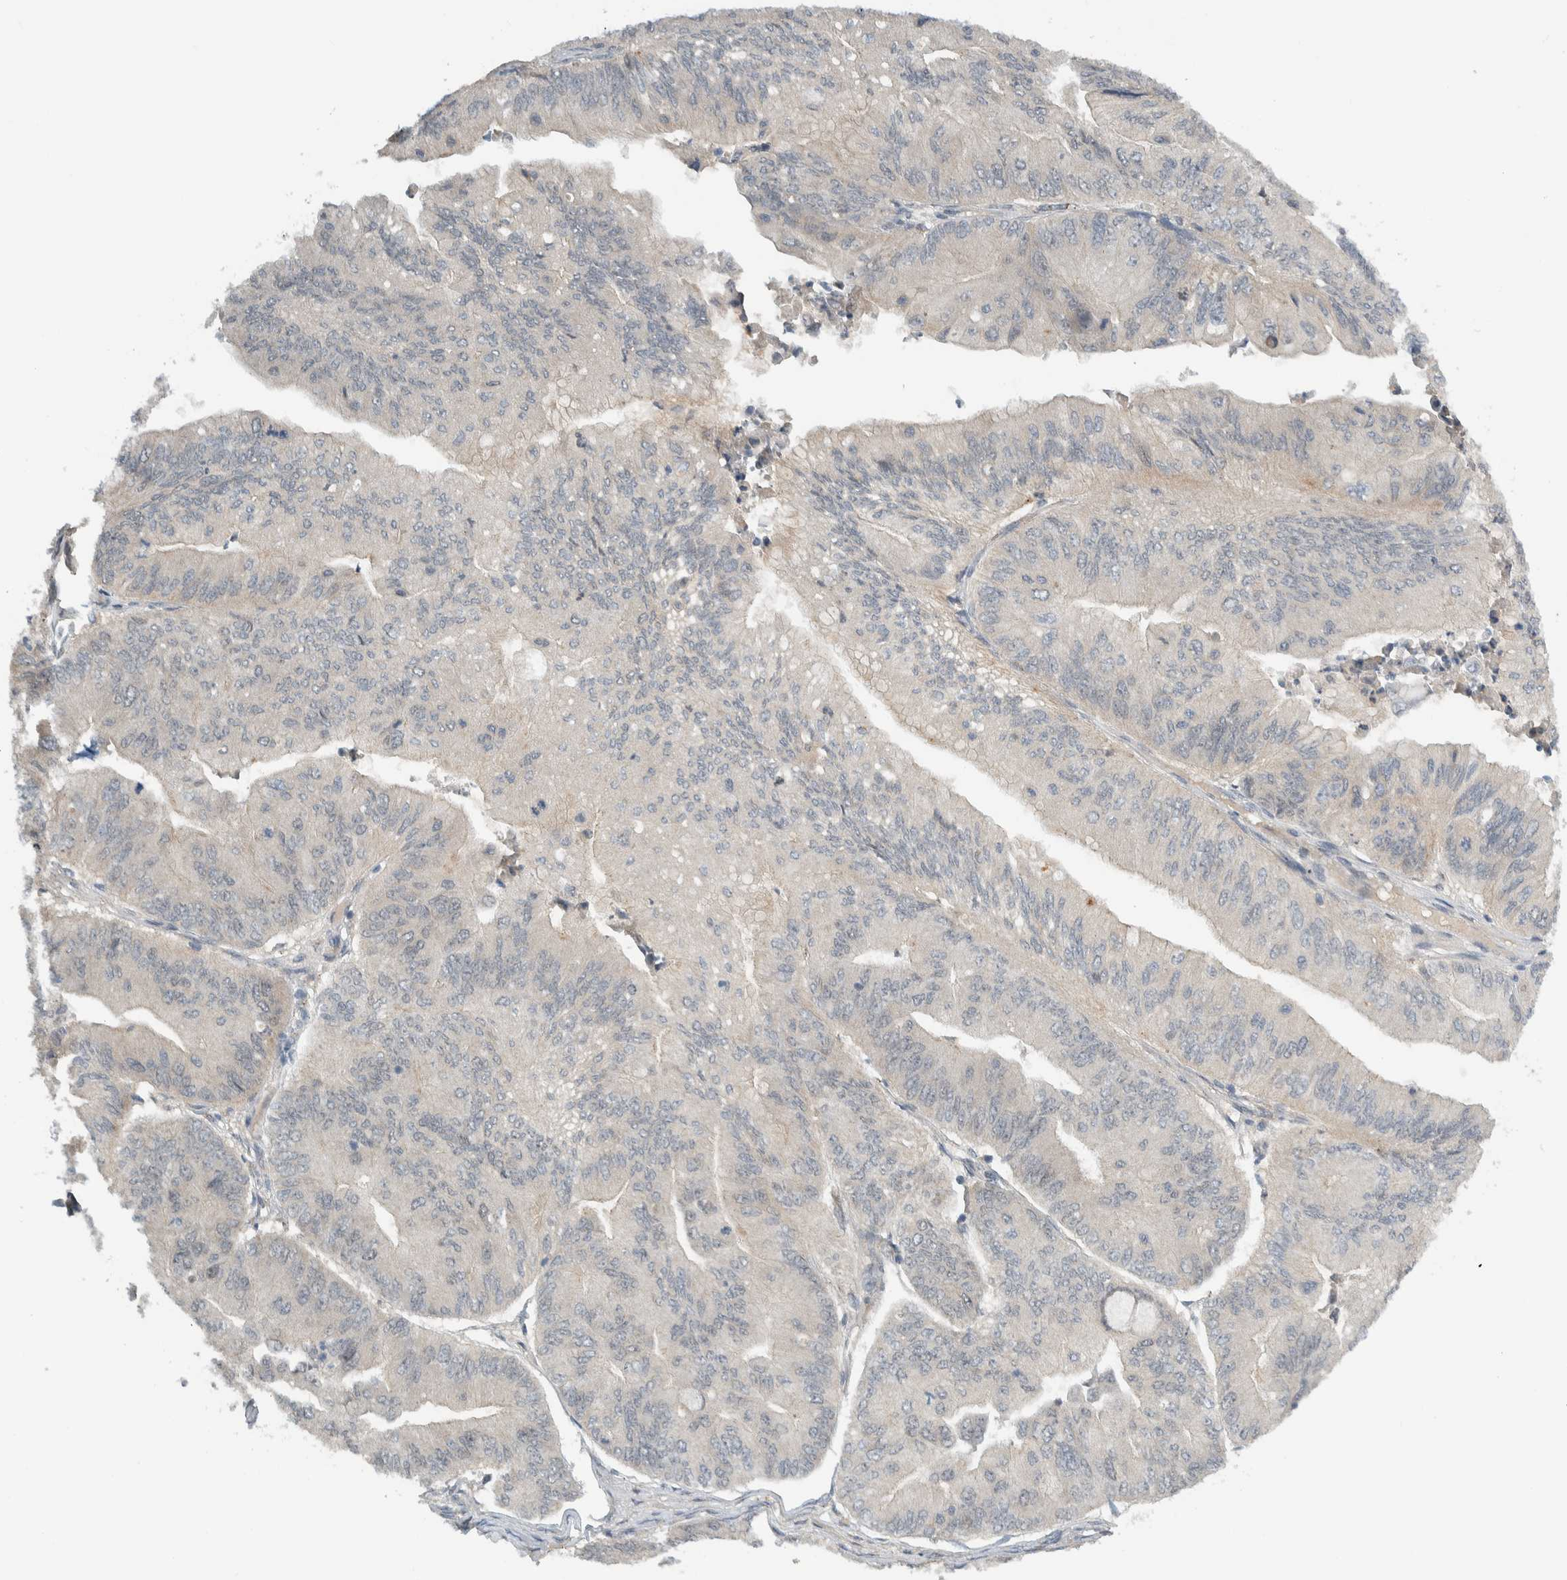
{"staining": {"intensity": "negative", "quantity": "none", "location": "none"}, "tissue": "ovarian cancer", "cell_type": "Tumor cells", "image_type": "cancer", "snomed": [{"axis": "morphology", "description": "Cystadenocarcinoma, mucinous, NOS"}, {"axis": "topography", "description": "Ovary"}], "caption": "Ovarian cancer was stained to show a protein in brown. There is no significant staining in tumor cells.", "gene": "MPRIP", "patient": {"sex": "female", "age": 61}}